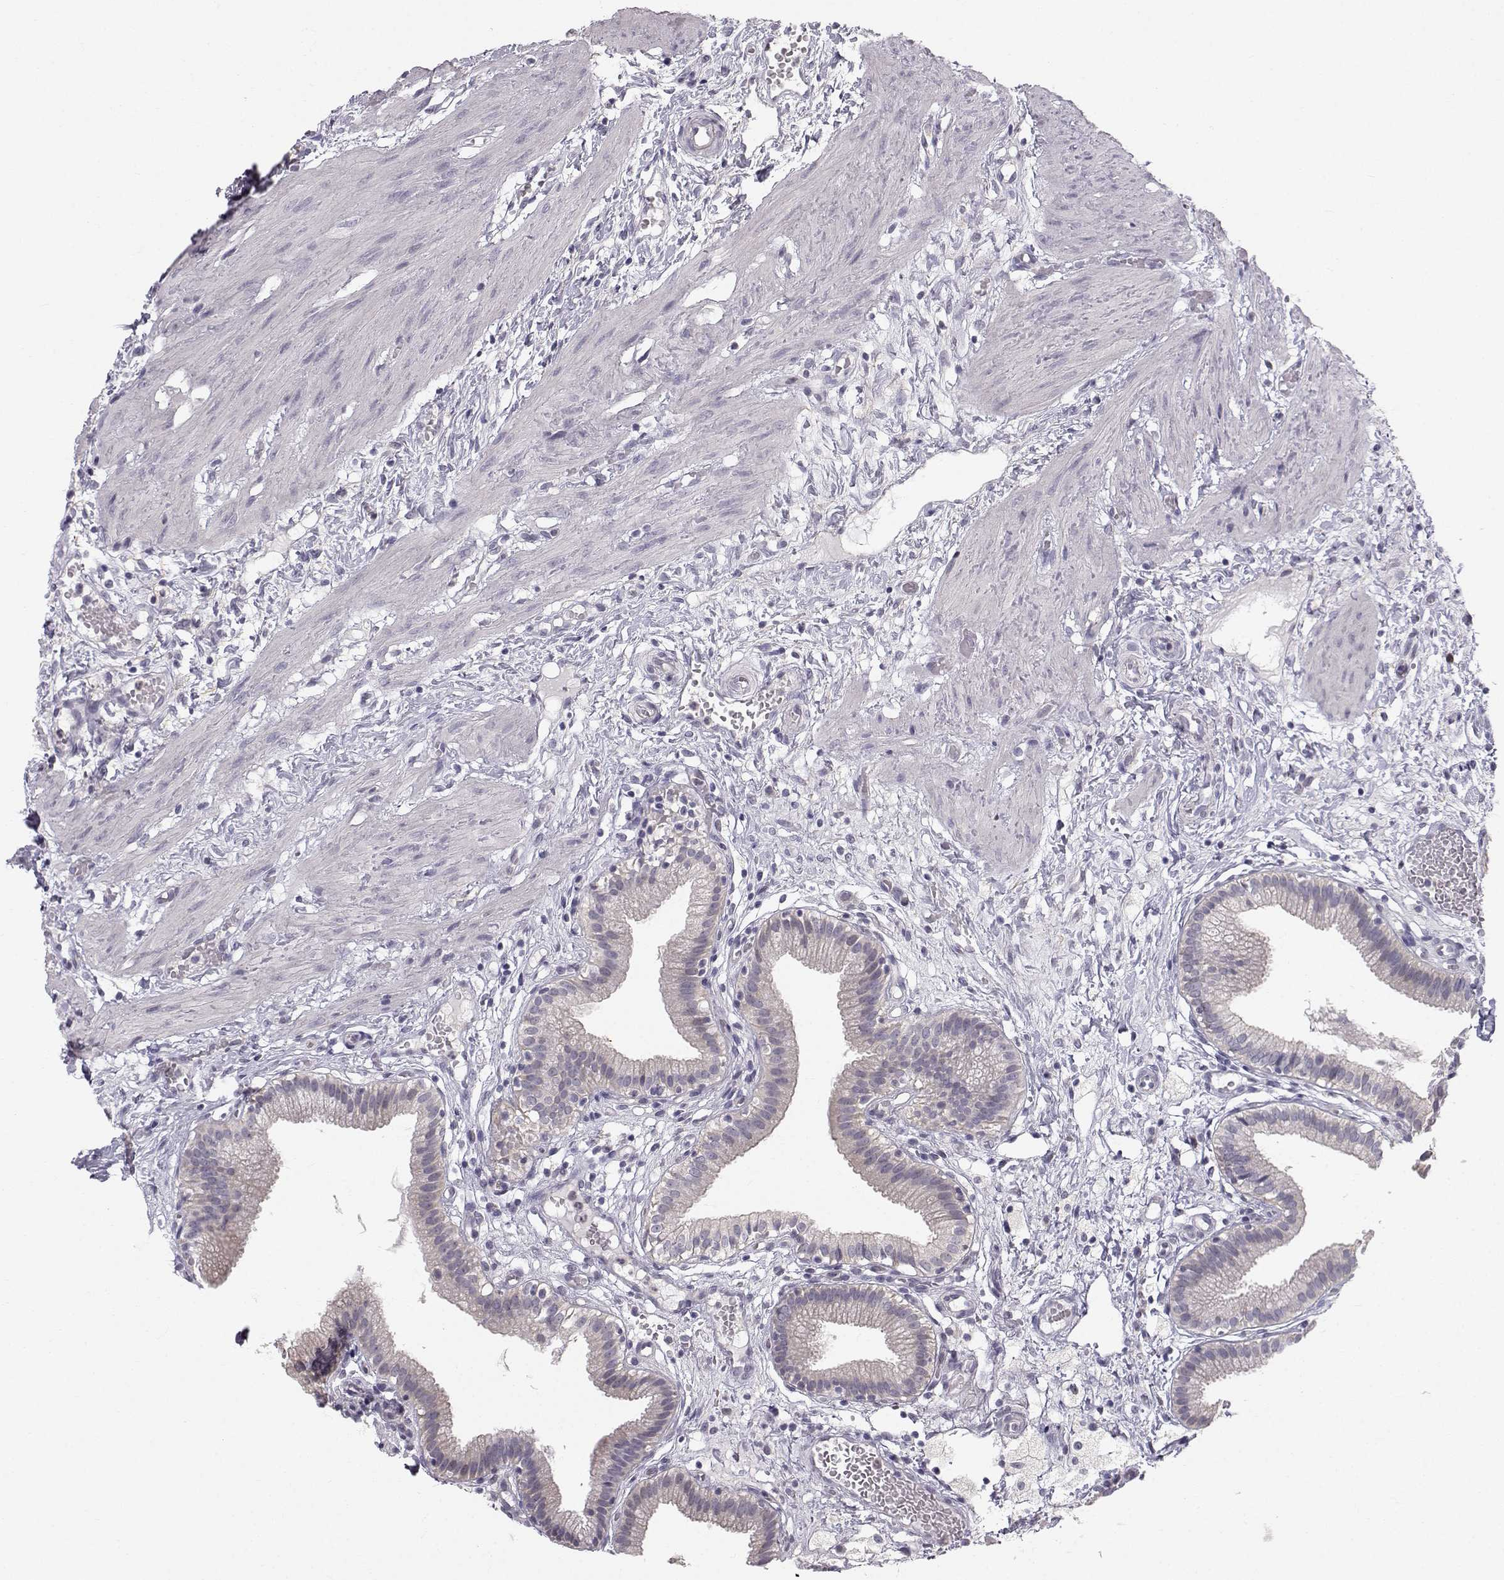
{"staining": {"intensity": "negative", "quantity": "none", "location": "none"}, "tissue": "gallbladder", "cell_type": "Glandular cells", "image_type": "normal", "snomed": [{"axis": "morphology", "description": "Normal tissue, NOS"}, {"axis": "topography", "description": "Gallbladder"}], "caption": "This micrograph is of unremarkable gallbladder stained with immunohistochemistry to label a protein in brown with the nuclei are counter-stained blue. There is no positivity in glandular cells.", "gene": "ZNF185", "patient": {"sex": "female", "age": 24}}